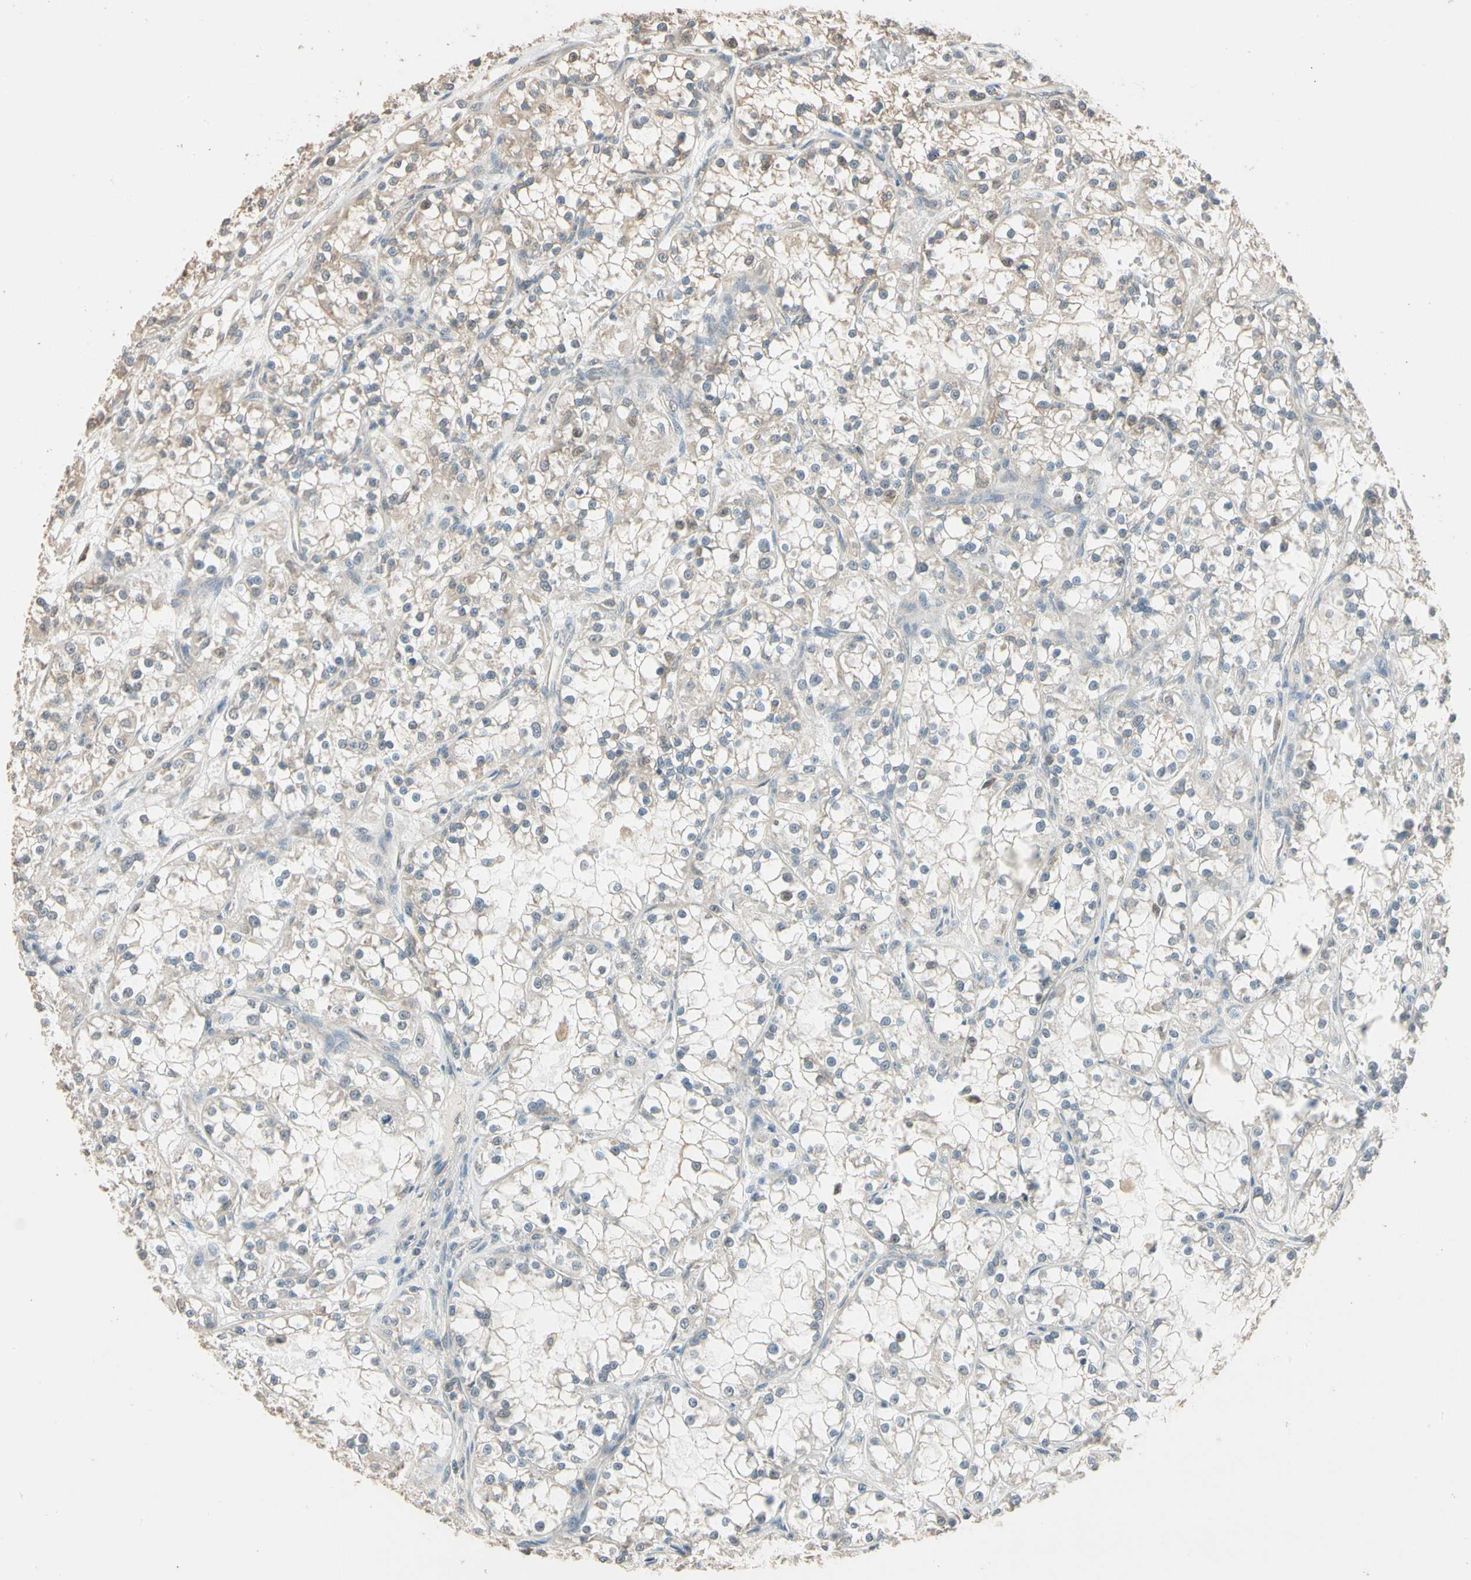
{"staining": {"intensity": "weak", "quantity": "<25%", "location": "cytoplasmic/membranous"}, "tissue": "renal cancer", "cell_type": "Tumor cells", "image_type": "cancer", "snomed": [{"axis": "morphology", "description": "Adenocarcinoma, NOS"}, {"axis": "topography", "description": "Kidney"}], "caption": "Immunohistochemistry (IHC) micrograph of neoplastic tissue: human renal adenocarcinoma stained with DAB (3,3'-diaminobenzidine) demonstrates no significant protein staining in tumor cells. (Brightfield microscopy of DAB (3,3'-diaminobenzidine) immunohistochemistry (IHC) at high magnification).", "gene": "MAP3K7", "patient": {"sex": "female", "age": 52}}